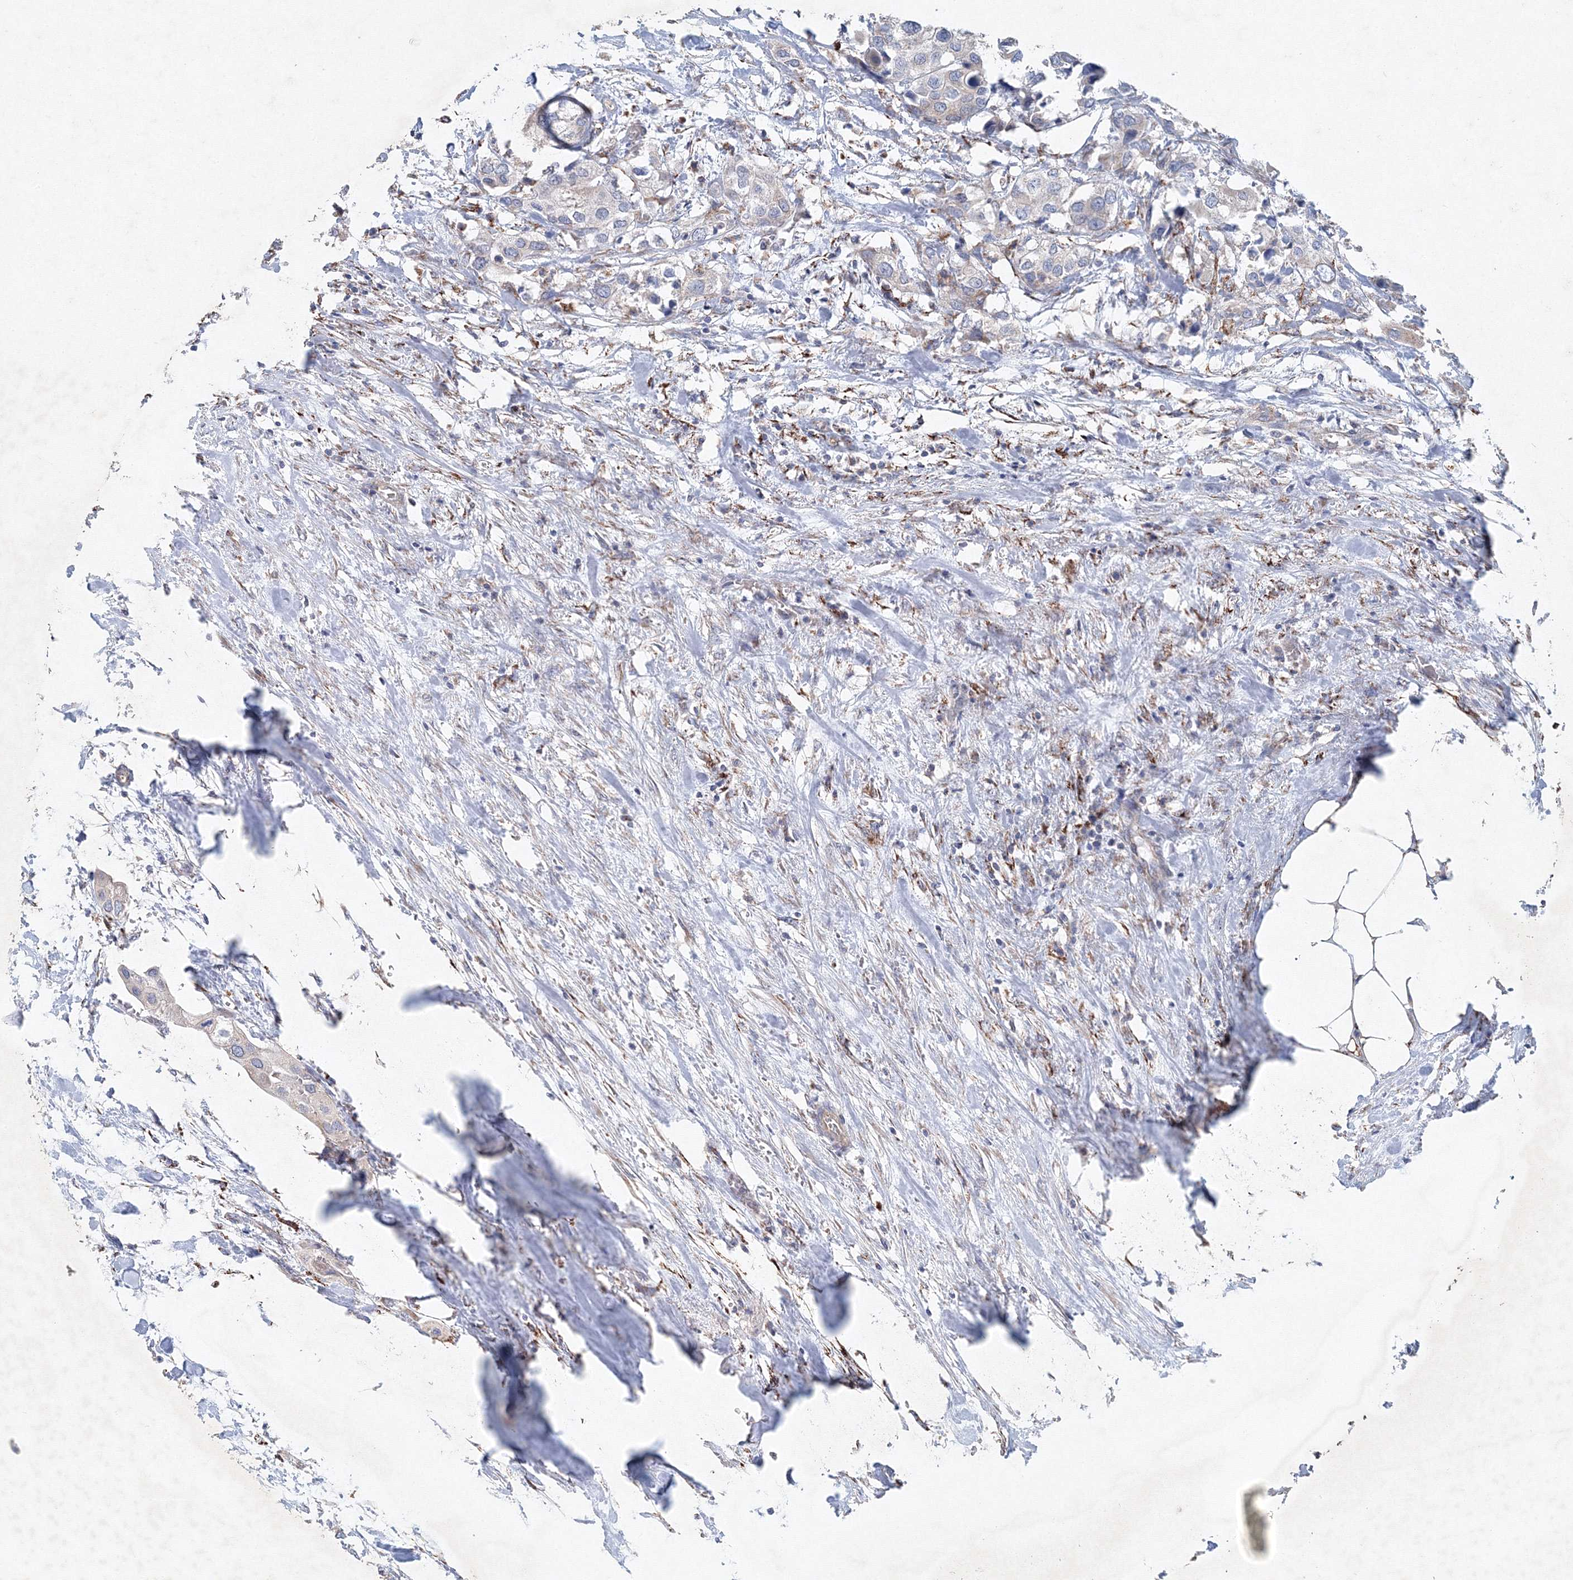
{"staining": {"intensity": "negative", "quantity": "none", "location": "none"}, "tissue": "urothelial cancer", "cell_type": "Tumor cells", "image_type": "cancer", "snomed": [{"axis": "morphology", "description": "Urothelial carcinoma, High grade"}, {"axis": "topography", "description": "Urinary bladder"}], "caption": "Immunohistochemistry photomicrograph of neoplastic tissue: urothelial cancer stained with DAB shows no significant protein positivity in tumor cells. The staining is performed using DAB brown chromogen with nuclei counter-stained in using hematoxylin.", "gene": "WDR49", "patient": {"sex": "male", "age": 64}}